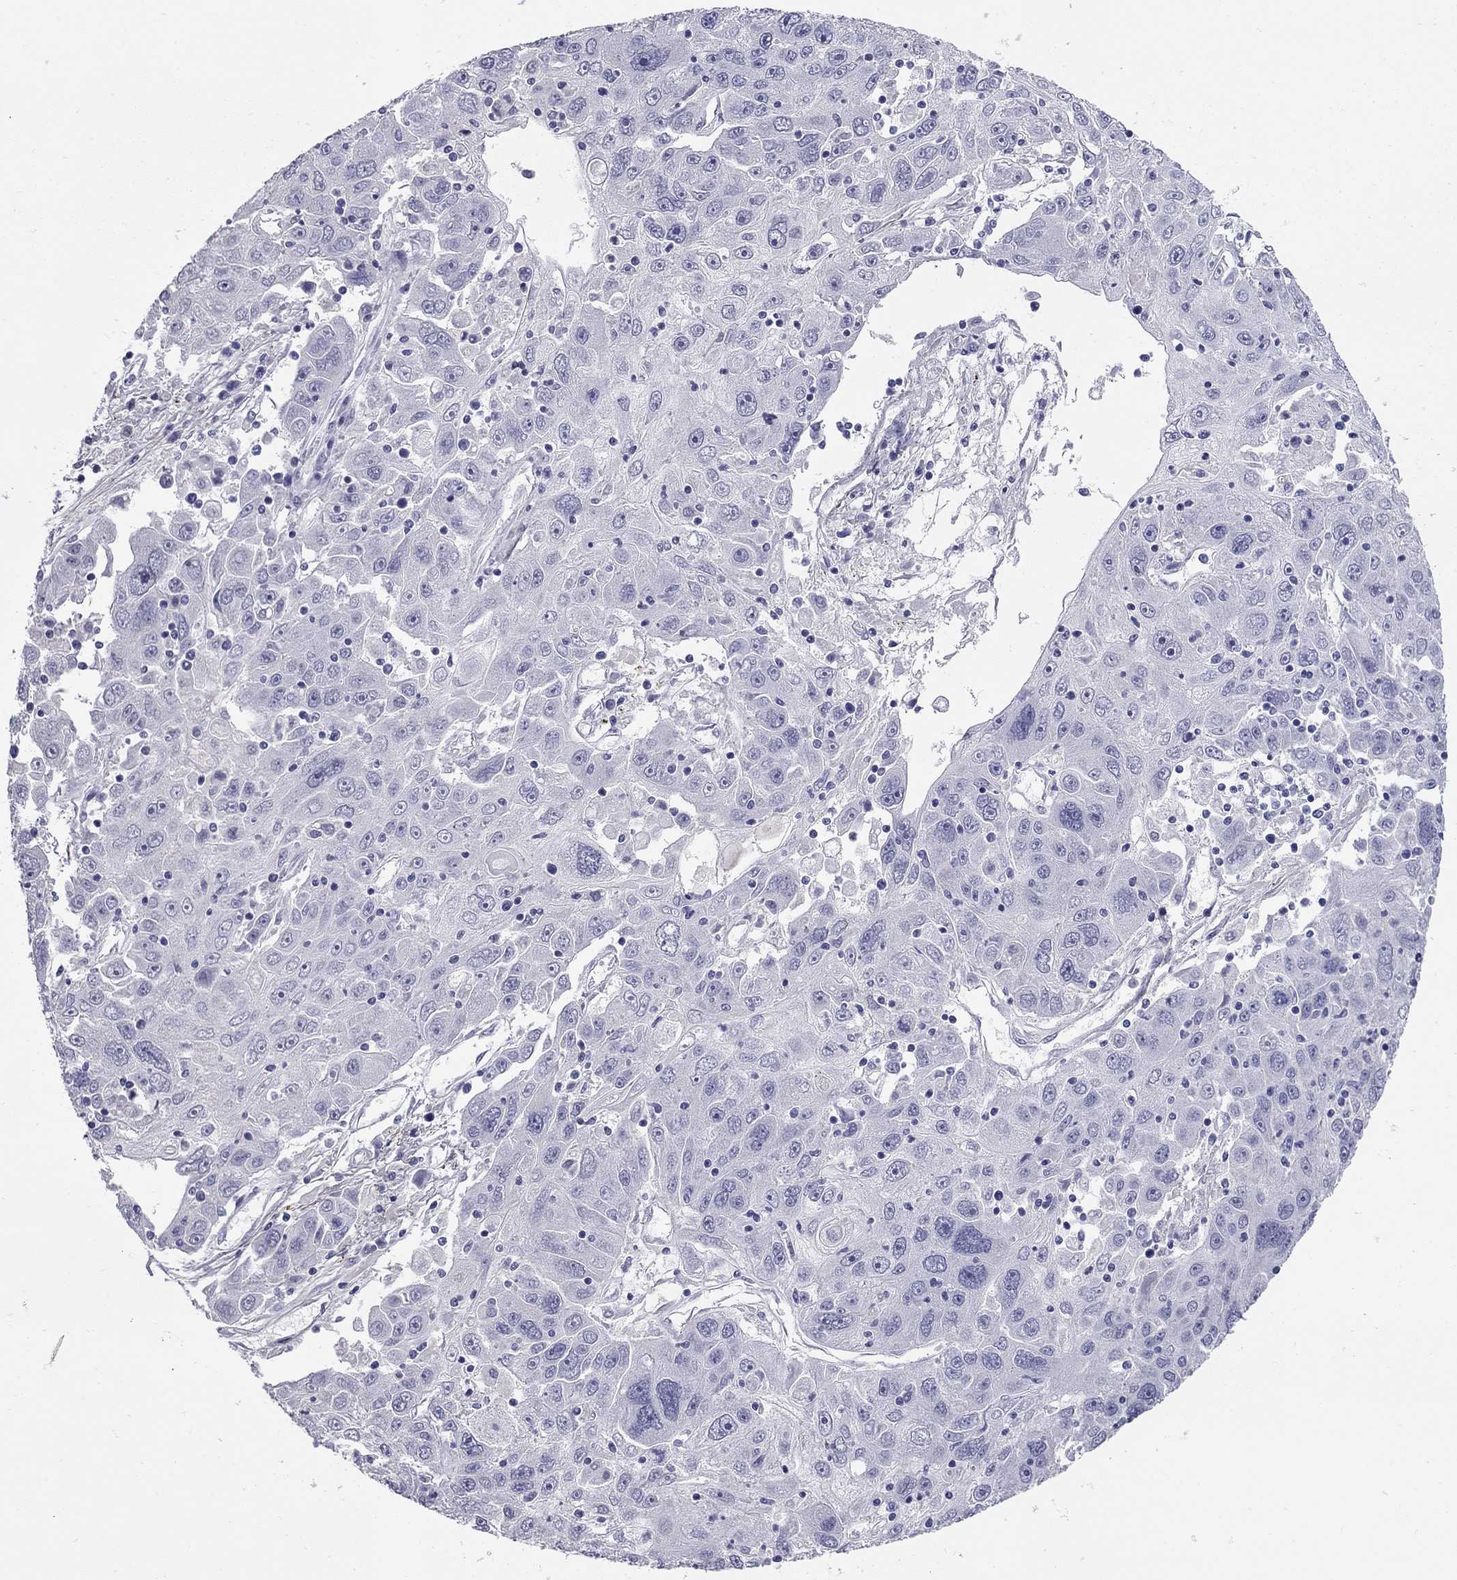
{"staining": {"intensity": "negative", "quantity": "none", "location": "none"}, "tissue": "stomach cancer", "cell_type": "Tumor cells", "image_type": "cancer", "snomed": [{"axis": "morphology", "description": "Adenocarcinoma, NOS"}, {"axis": "topography", "description": "Stomach"}], "caption": "IHC of adenocarcinoma (stomach) demonstrates no staining in tumor cells.", "gene": "C8orf88", "patient": {"sex": "male", "age": 56}}